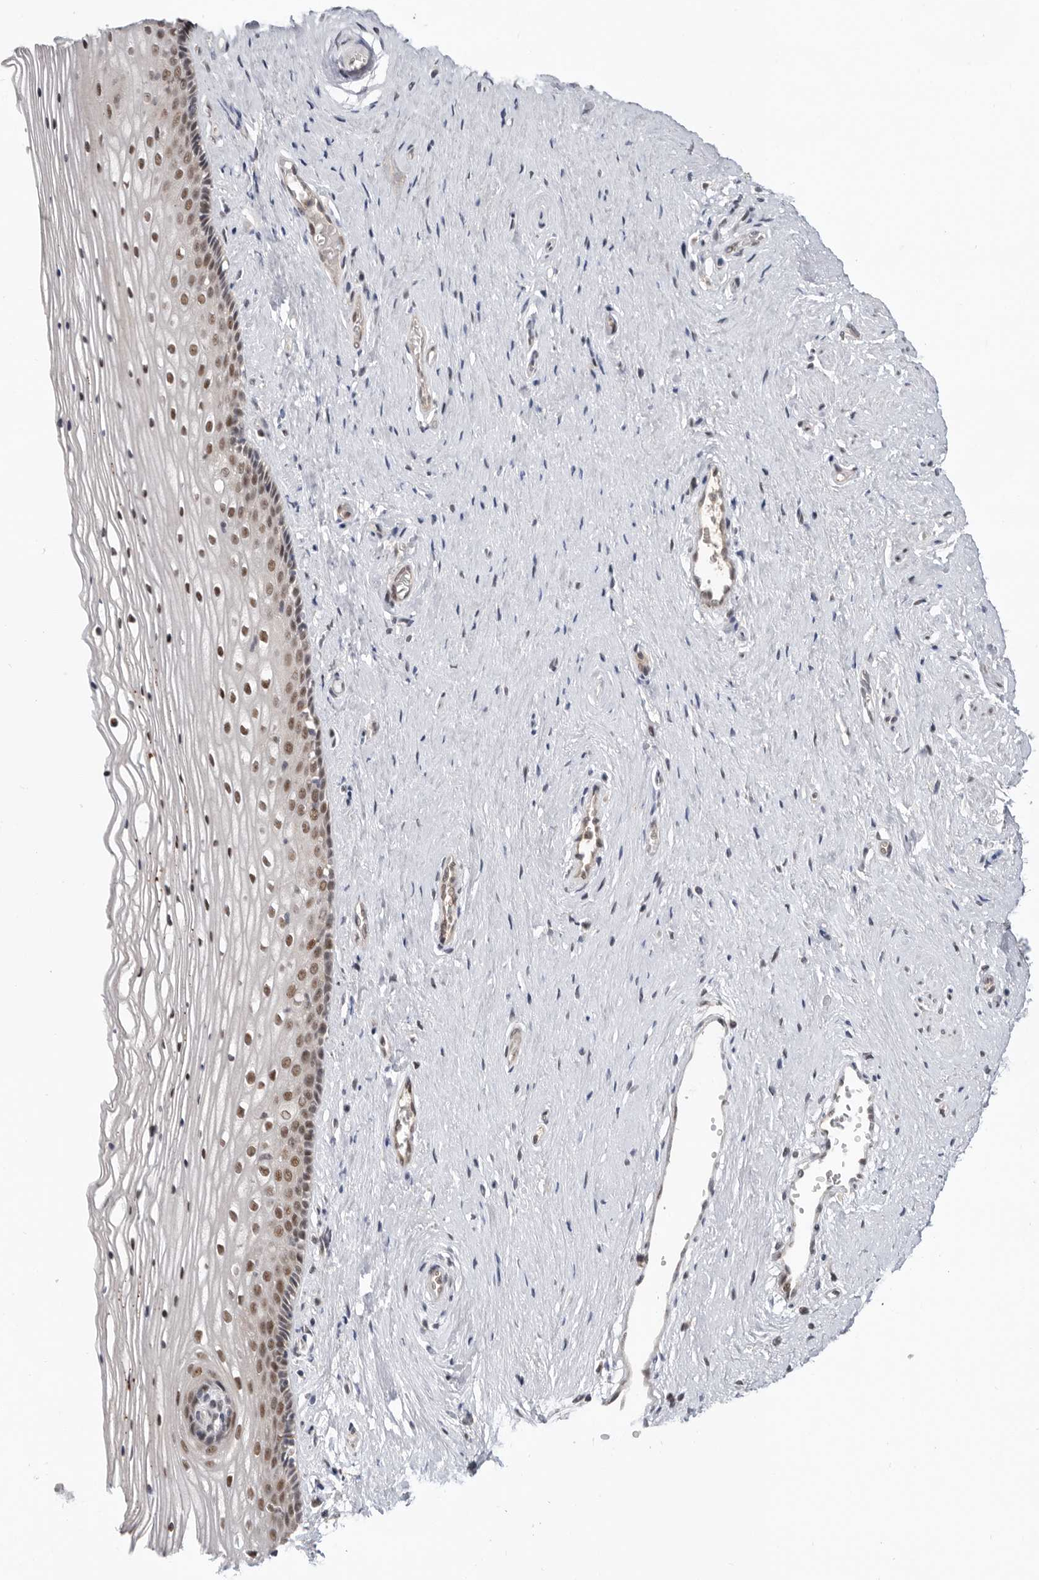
{"staining": {"intensity": "moderate", "quantity": "25%-75%", "location": "nuclear"}, "tissue": "vagina", "cell_type": "Squamous epithelial cells", "image_type": "normal", "snomed": [{"axis": "morphology", "description": "Normal tissue, NOS"}, {"axis": "topography", "description": "Vagina"}], "caption": "Immunohistochemical staining of normal vagina displays medium levels of moderate nuclear staining in about 25%-75% of squamous epithelial cells. (Brightfield microscopy of DAB IHC at high magnification).", "gene": "BRCA2", "patient": {"sex": "female", "age": 46}}